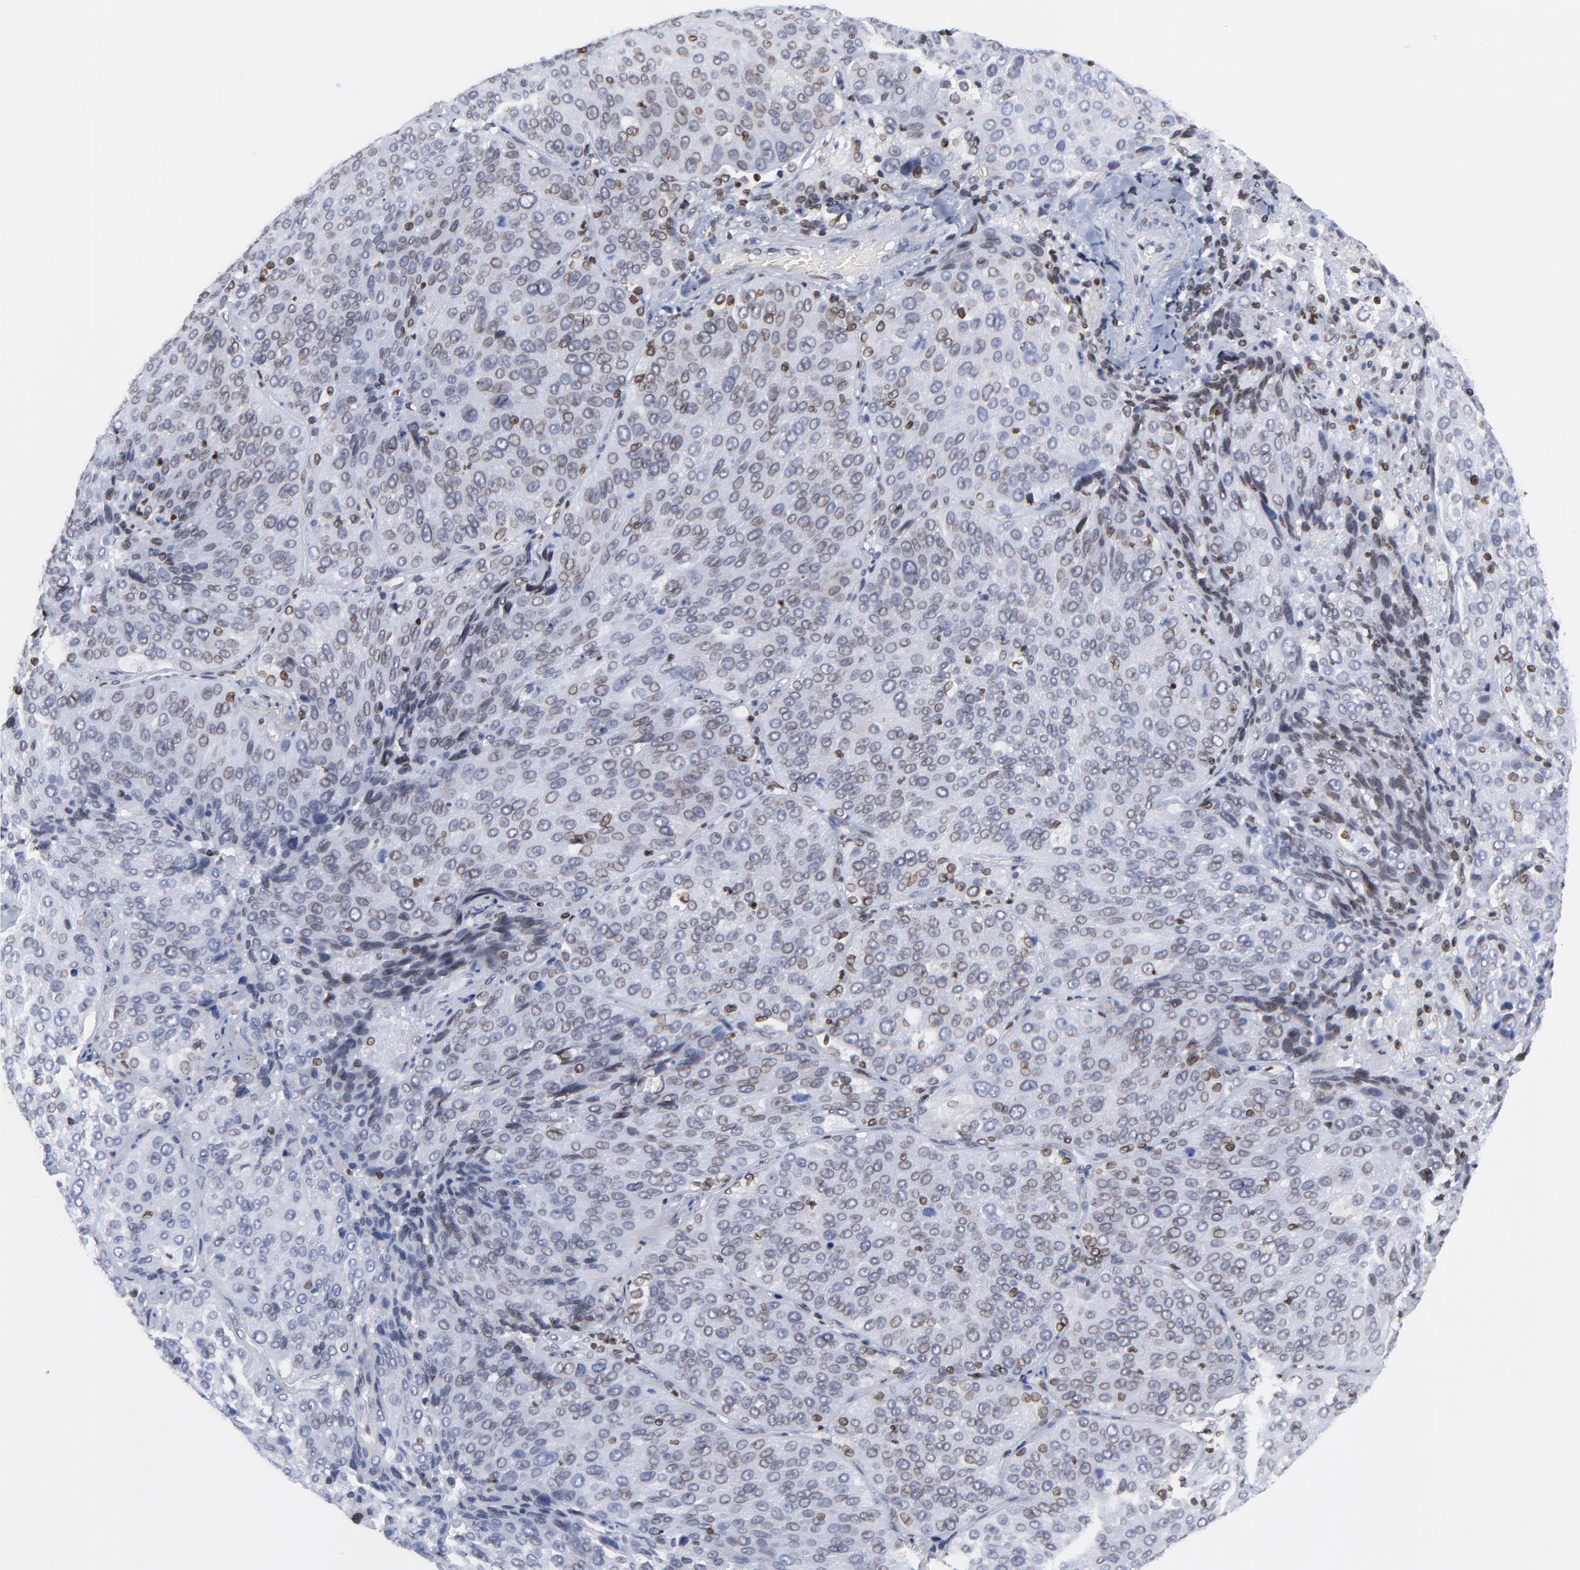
{"staining": {"intensity": "weak", "quantity": "<25%", "location": "cytoplasmic/membranous,nuclear"}, "tissue": "lung cancer", "cell_type": "Tumor cells", "image_type": "cancer", "snomed": [{"axis": "morphology", "description": "Squamous cell carcinoma, NOS"}, {"axis": "topography", "description": "Lung"}], "caption": "Immunohistochemical staining of lung squamous cell carcinoma displays no significant staining in tumor cells.", "gene": "THAP7", "patient": {"sex": "male", "age": 54}}